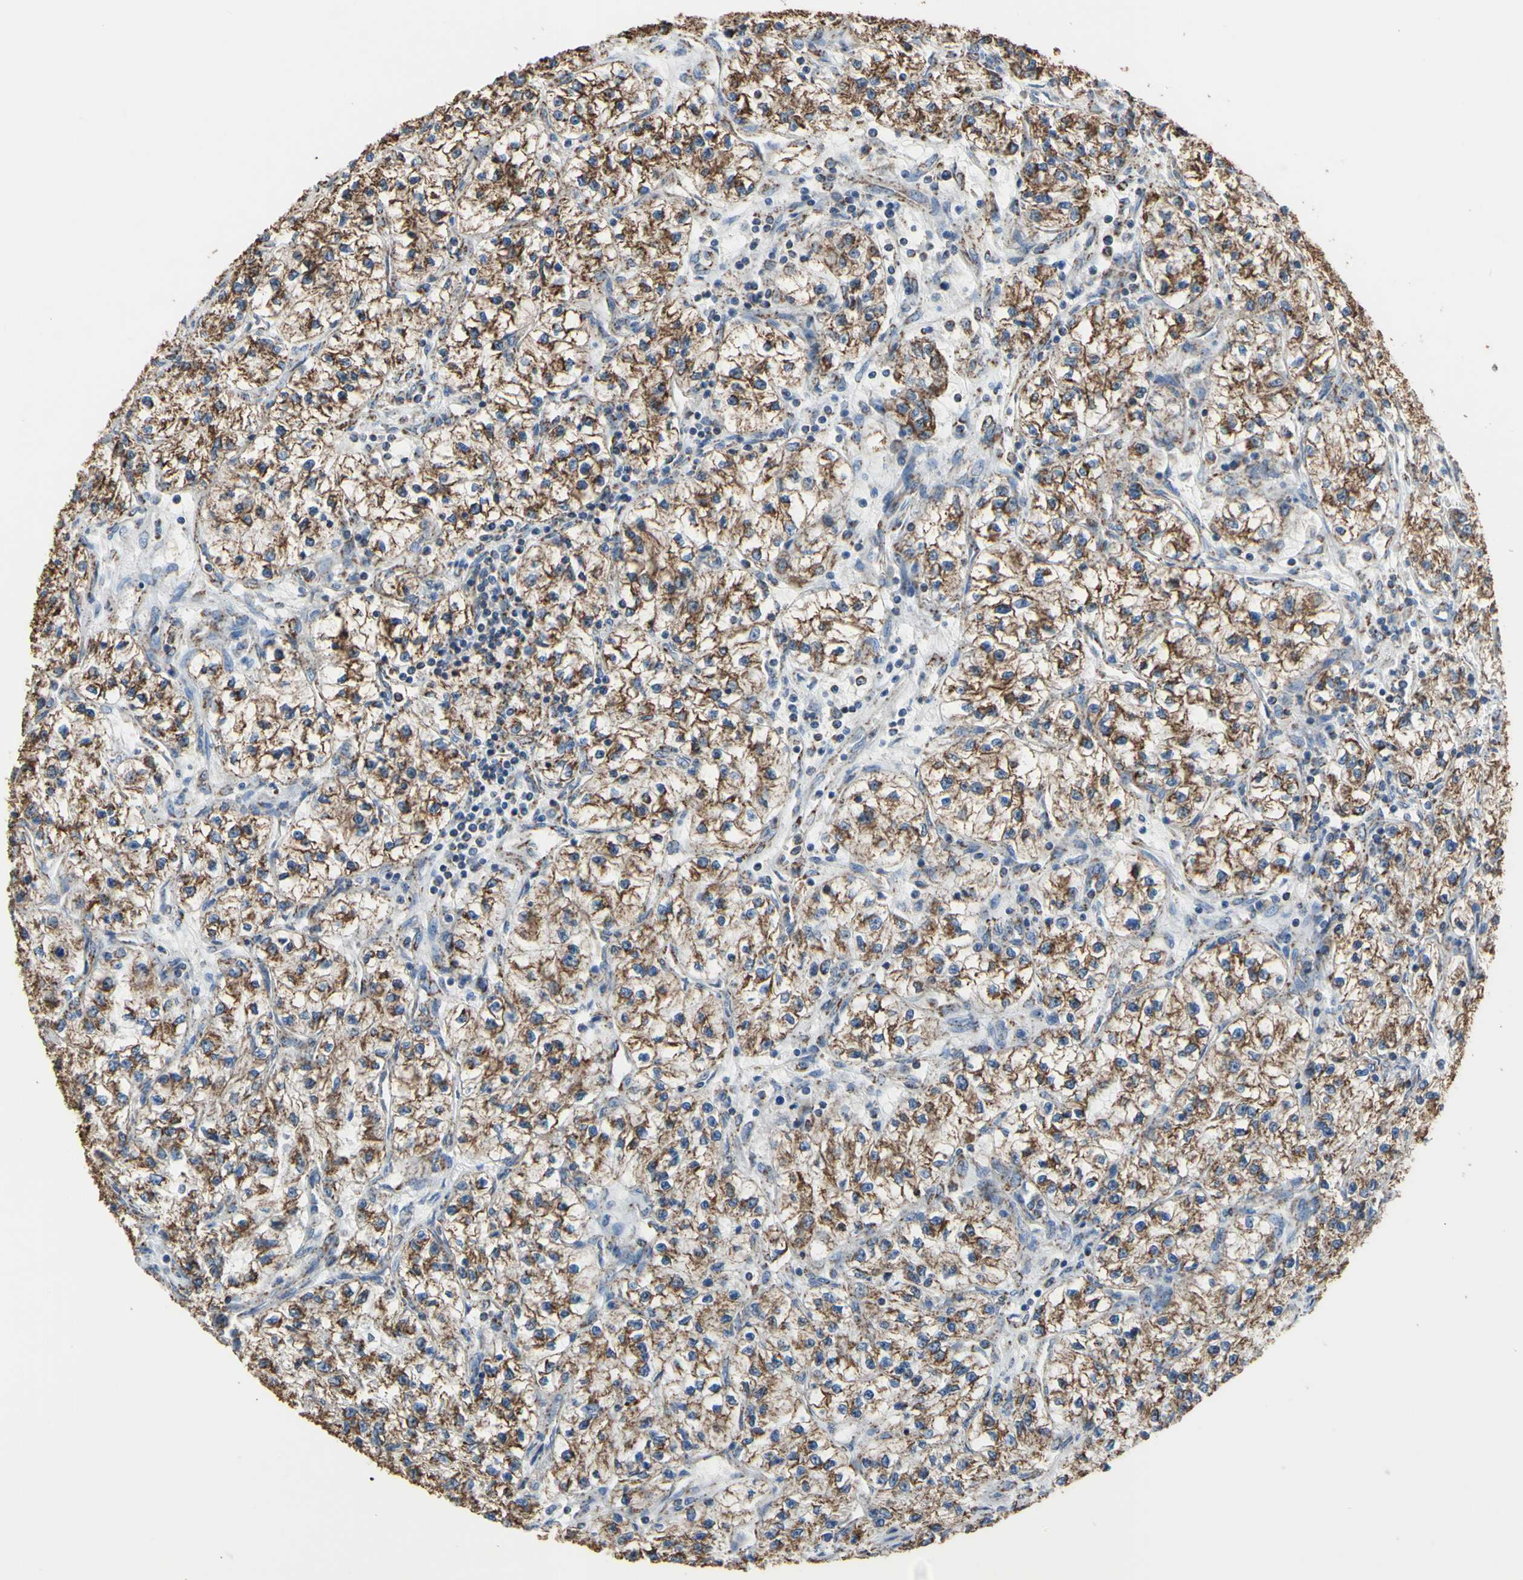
{"staining": {"intensity": "moderate", "quantity": ">75%", "location": "cytoplasmic/membranous"}, "tissue": "renal cancer", "cell_type": "Tumor cells", "image_type": "cancer", "snomed": [{"axis": "morphology", "description": "Adenocarcinoma, NOS"}, {"axis": "topography", "description": "Kidney"}], "caption": "Protein expression analysis of adenocarcinoma (renal) shows moderate cytoplasmic/membranous staining in approximately >75% of tumor cells.", "gene": "CMKLR2", "patient": {"sex": "female", "age": 57}}